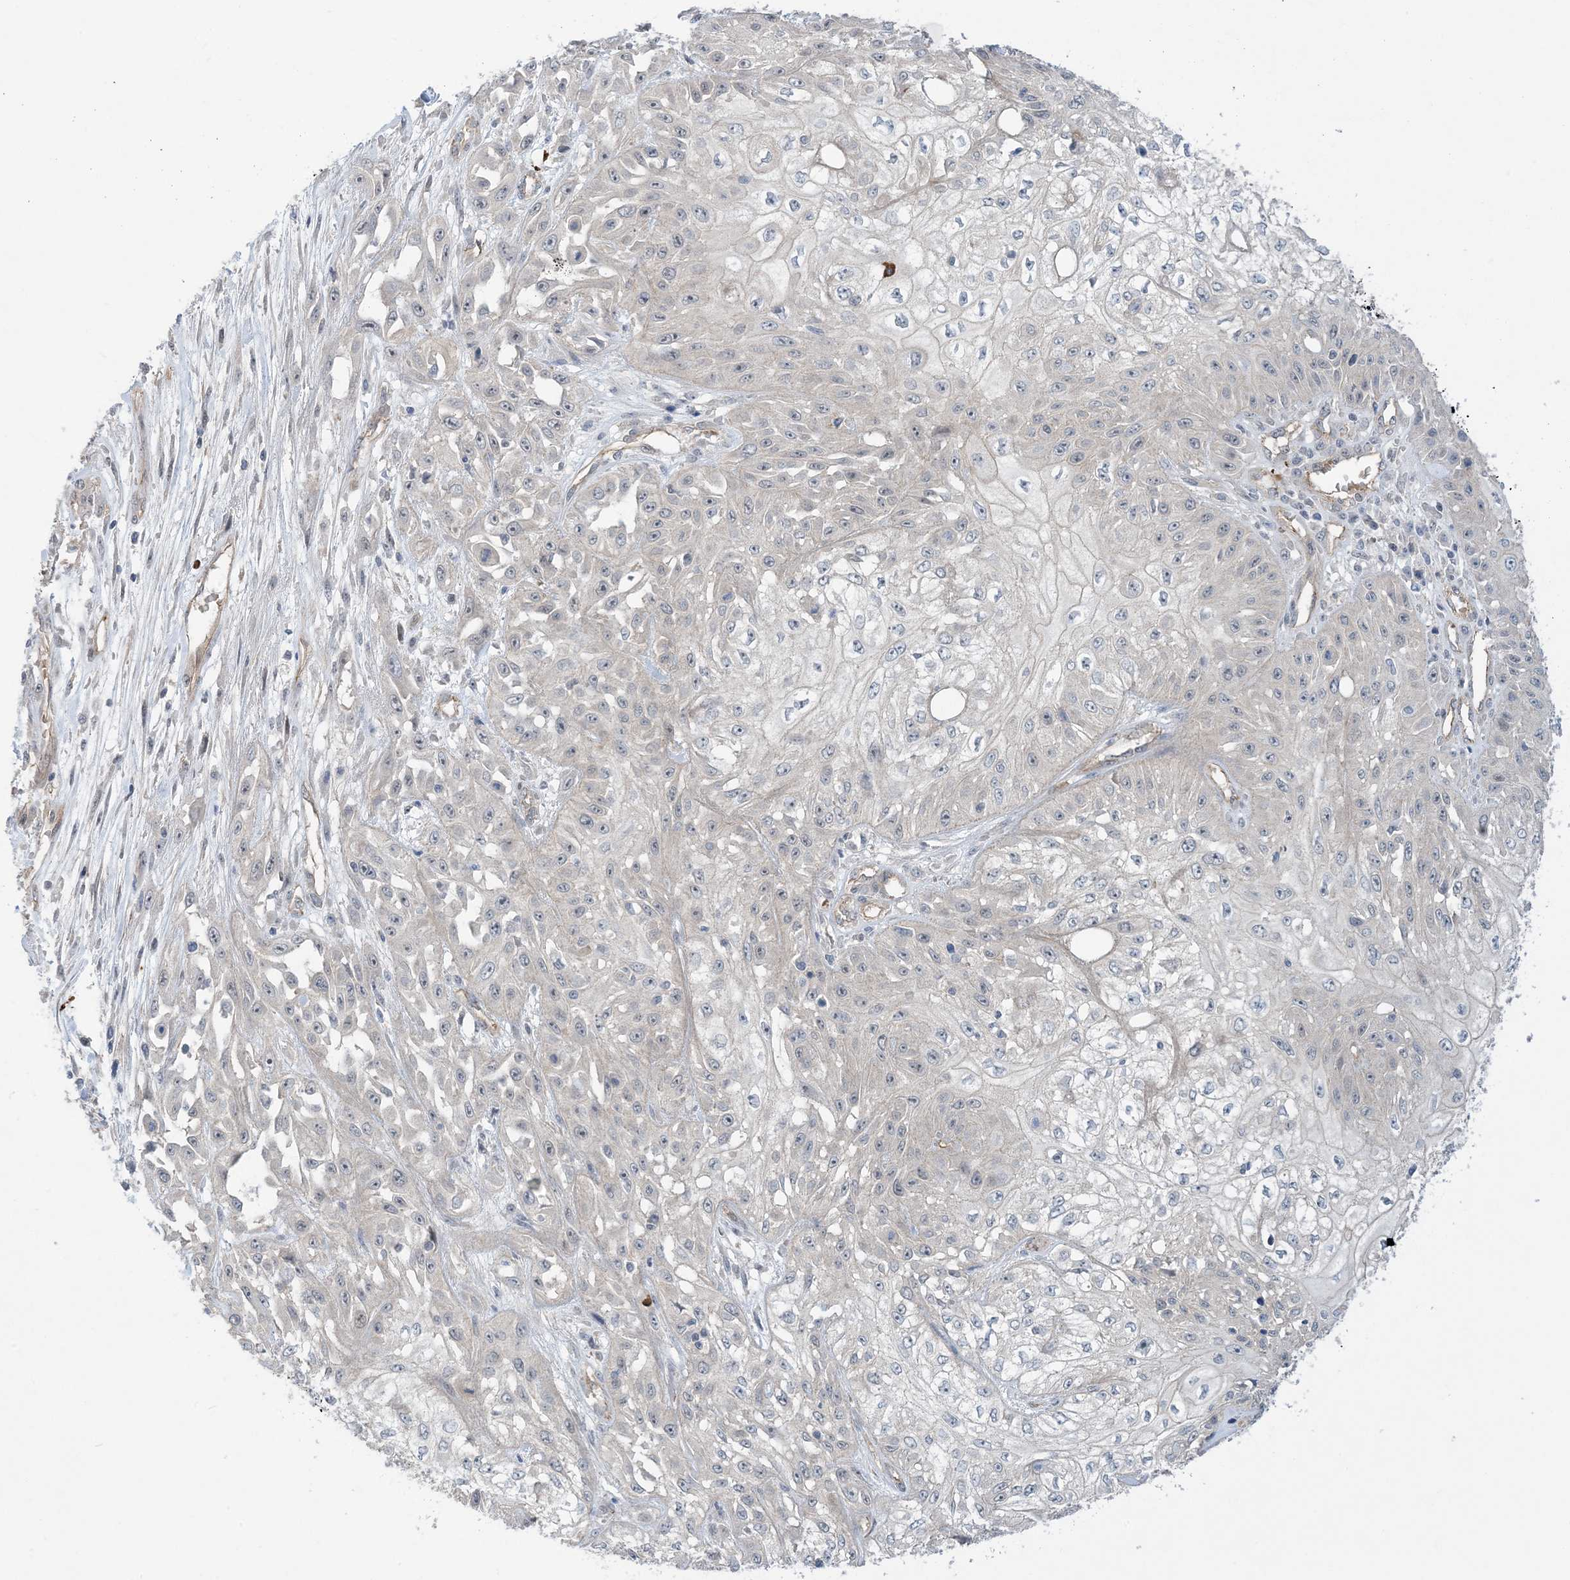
{"staining": {"intensity": "negative", "quantity": "none", "location": "none"}, "tissue": "skin cancer", "cell_type": "Tumor cells", "image_type": "cancer", "snomed": [{"axis": "morphology", "description": "Squamous cell carcinoma, NOS"}, {"axis": "morphology", "description": "Squamous cell carcinoma, metastatic, NOS"}, {"axis": "topography", "description": "Skin"}, {"axis": "topography", "description": "Lymph node"}], "caption": "Tumor cells show no significant positivity in metastatic squamous cell carcinoma (skin). (IHC, brightfield microscopy, high magnification).", "gene": "AOC1", "patient": {"sex": "male", "age": 75}}